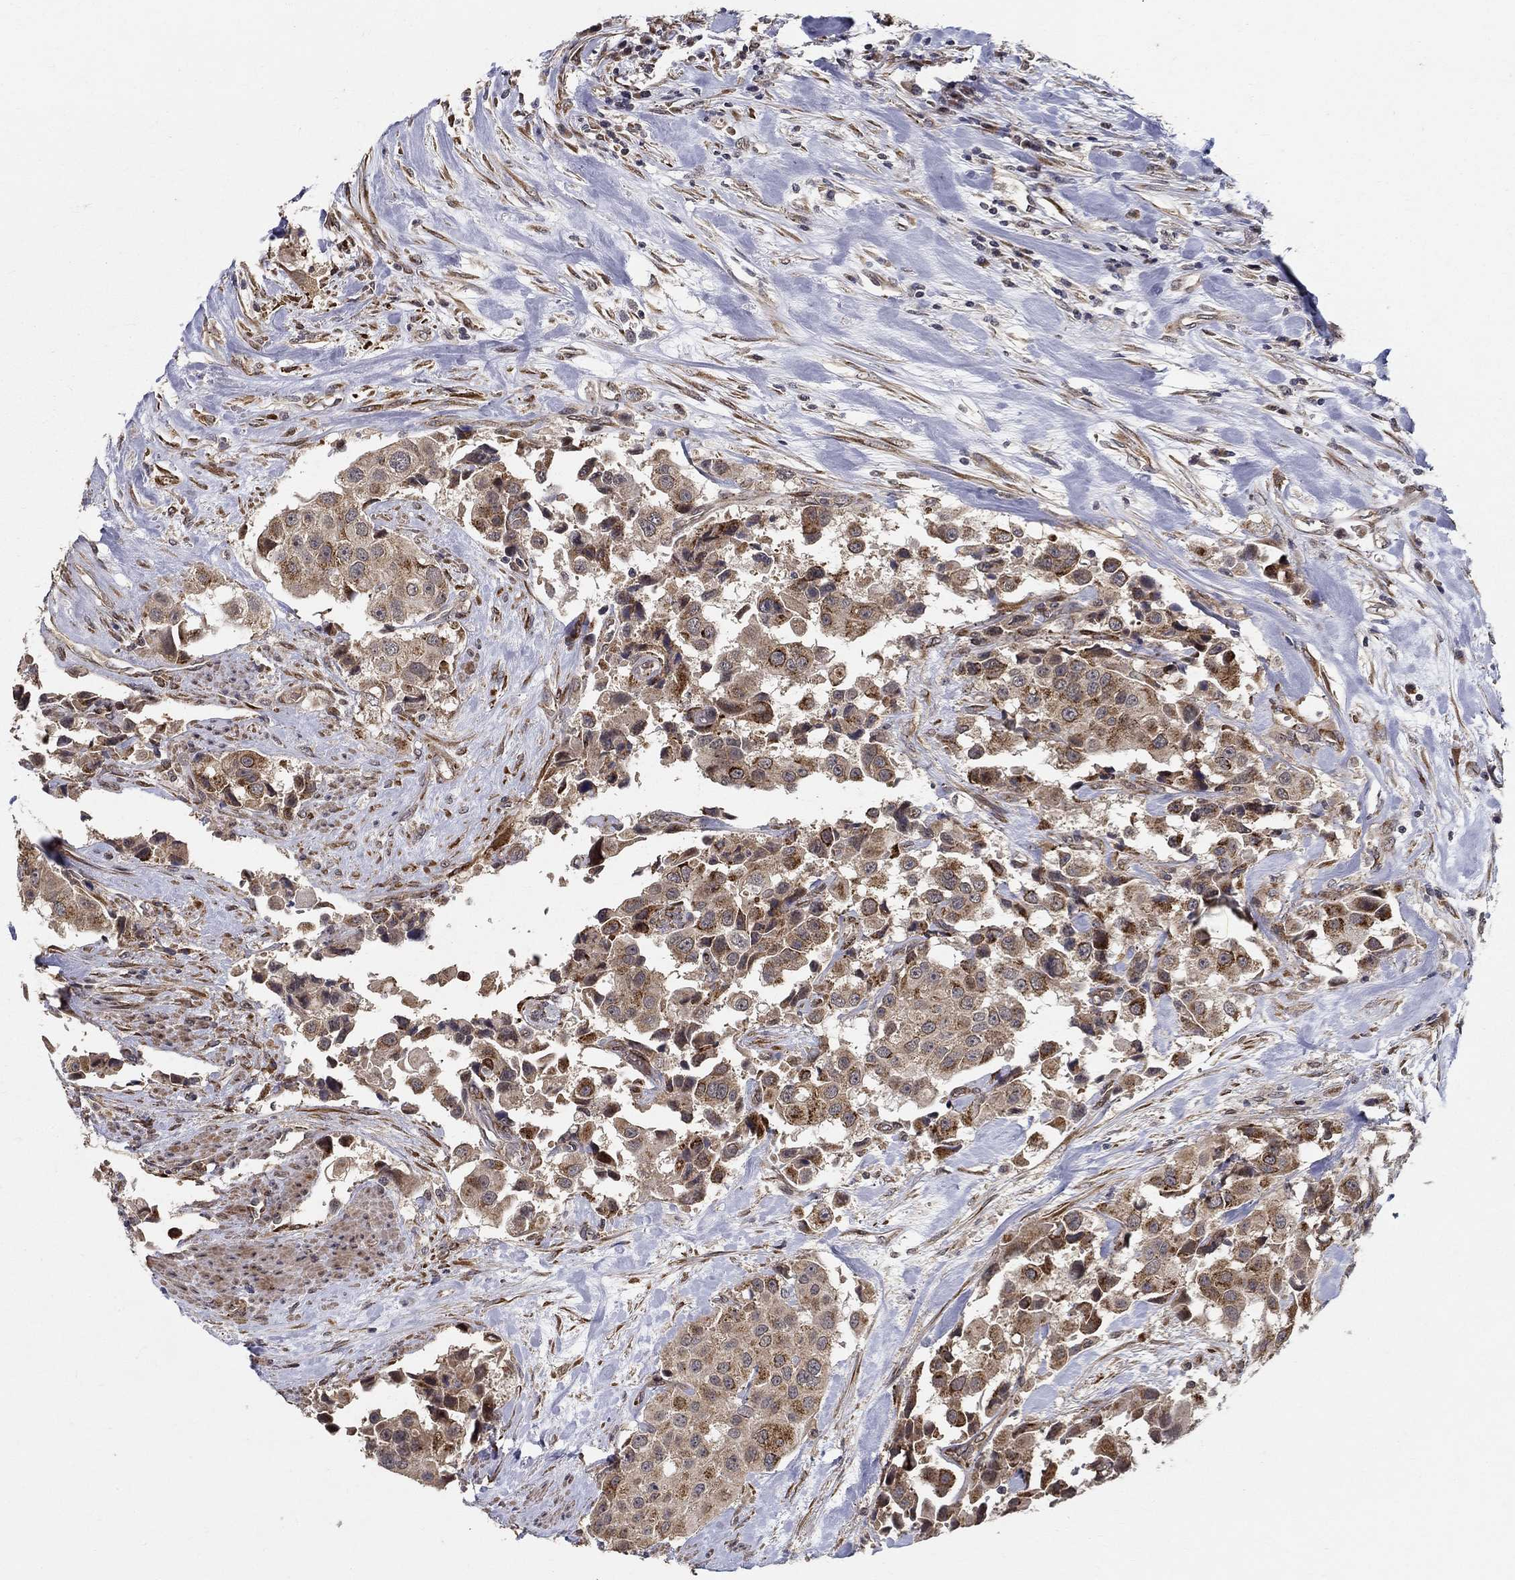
{"staining": {"intensity": "strong", "quantity": "25%-75%", "location": "cytoplasmic/membranous"}, "tissue": "urothelial cancer", "cell_type": "Tumor cells", "image_type": "cancer", "snomed": [{"axis": "morphology", "description": "Urothelial carcinoma, High grade"}, {"axis": "topography", "description": "Urinary bladder"}], "caption": "Protein analysis of urothelial cancer tissue displays strong cytoplasmic/membranous expression in about 25%-75% of tumor cells.", "gene": "ZNF594", "patient": {"sex": "female", "age": 64}}